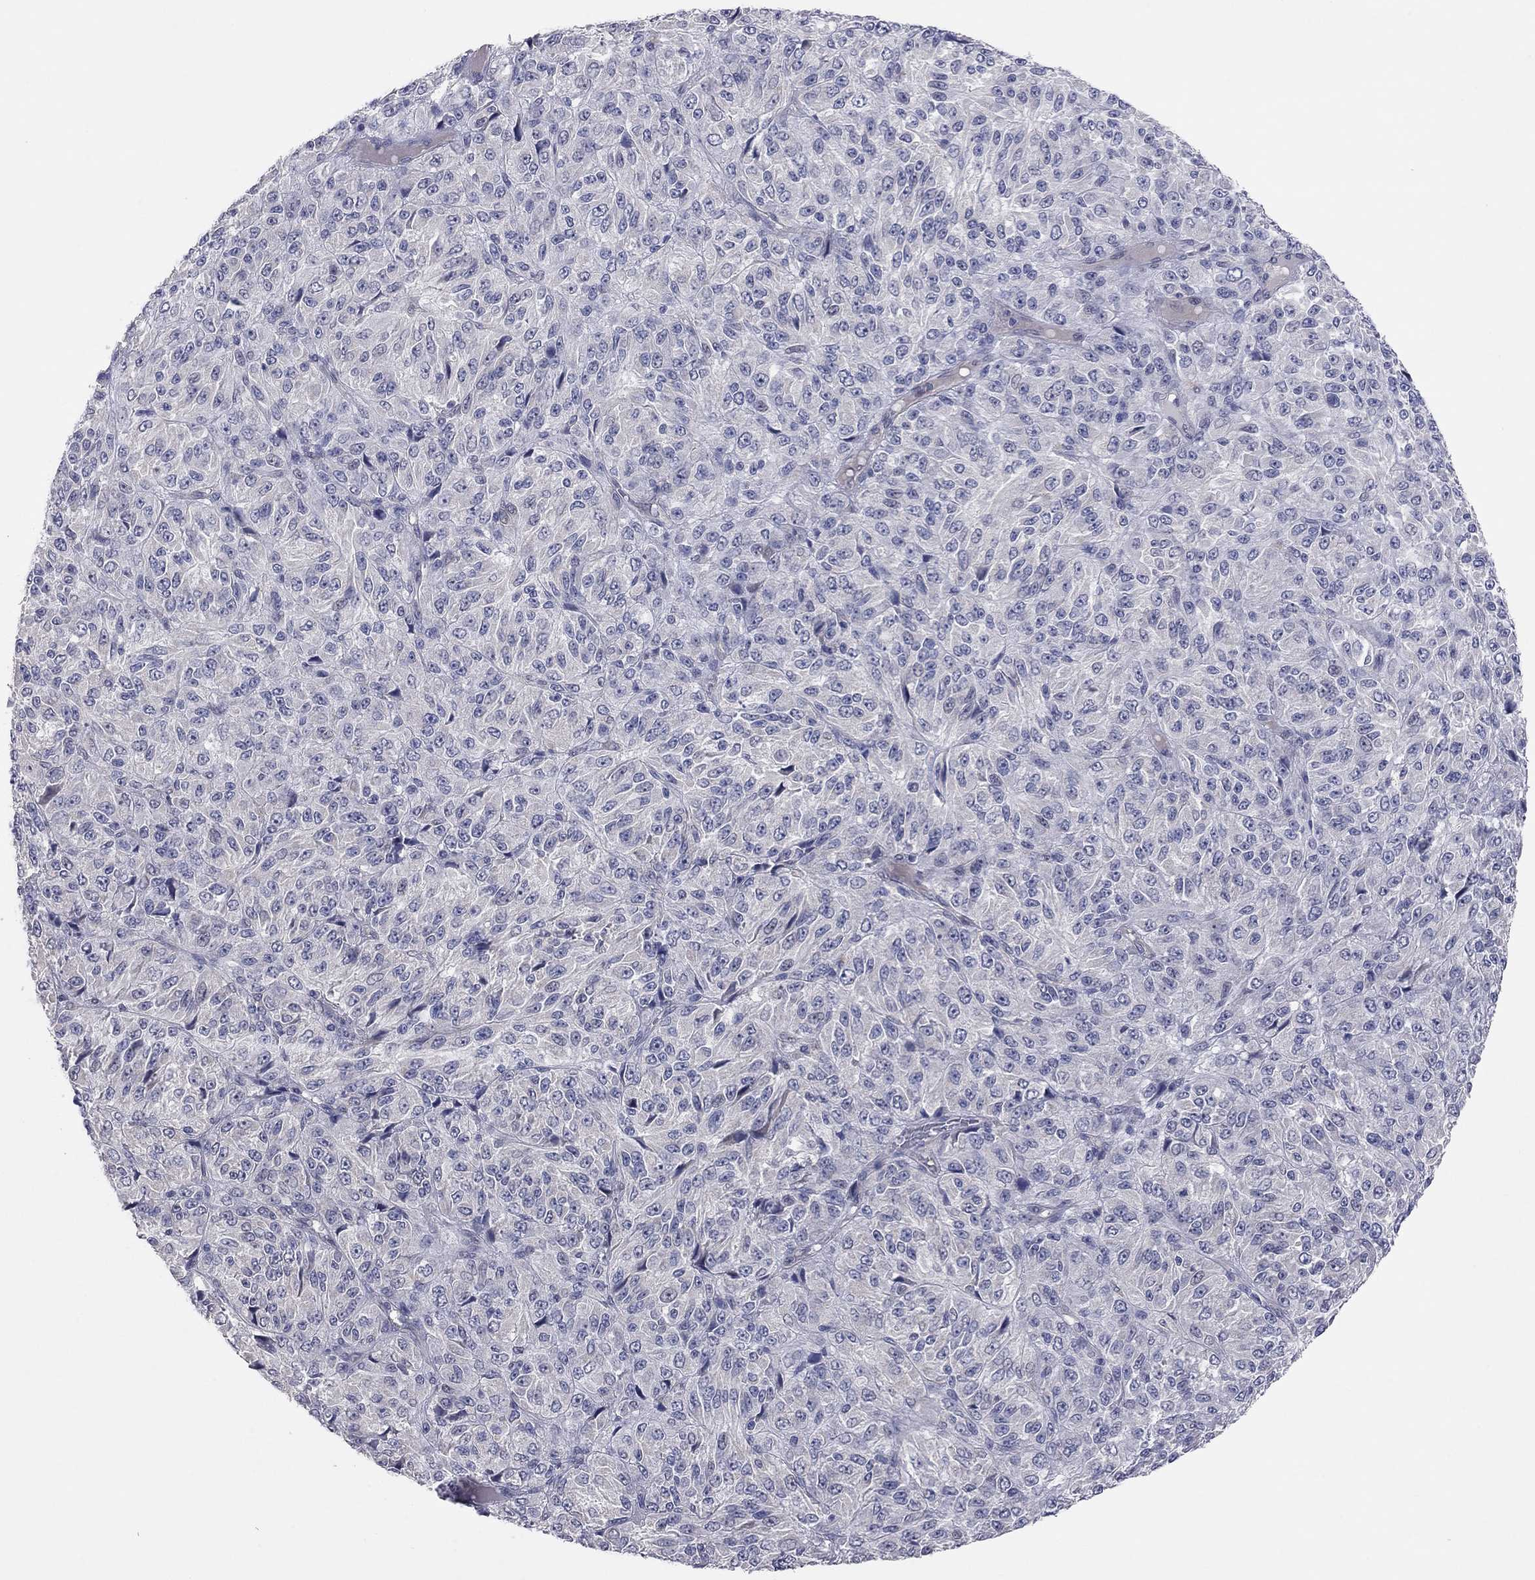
{"staining": {"intensity": "negative", "quantity": "none", "location": "none"}, "tissue": "melanoma", "cell_type": "Tumor cells", "image_type": "cancer", "snomed": [{"axis": "morphology", "description": "Malignant melanoma, Metastatic site"}, {"axis": "topography", "description": "Brain"}], "caption": "A high-resolution image shows immunohistochemistry staining of melanoma, which reveals no significant positivity in tumor cells.", "gene": "KCNB1", "patient": {"sex": "female", "age": 56}}